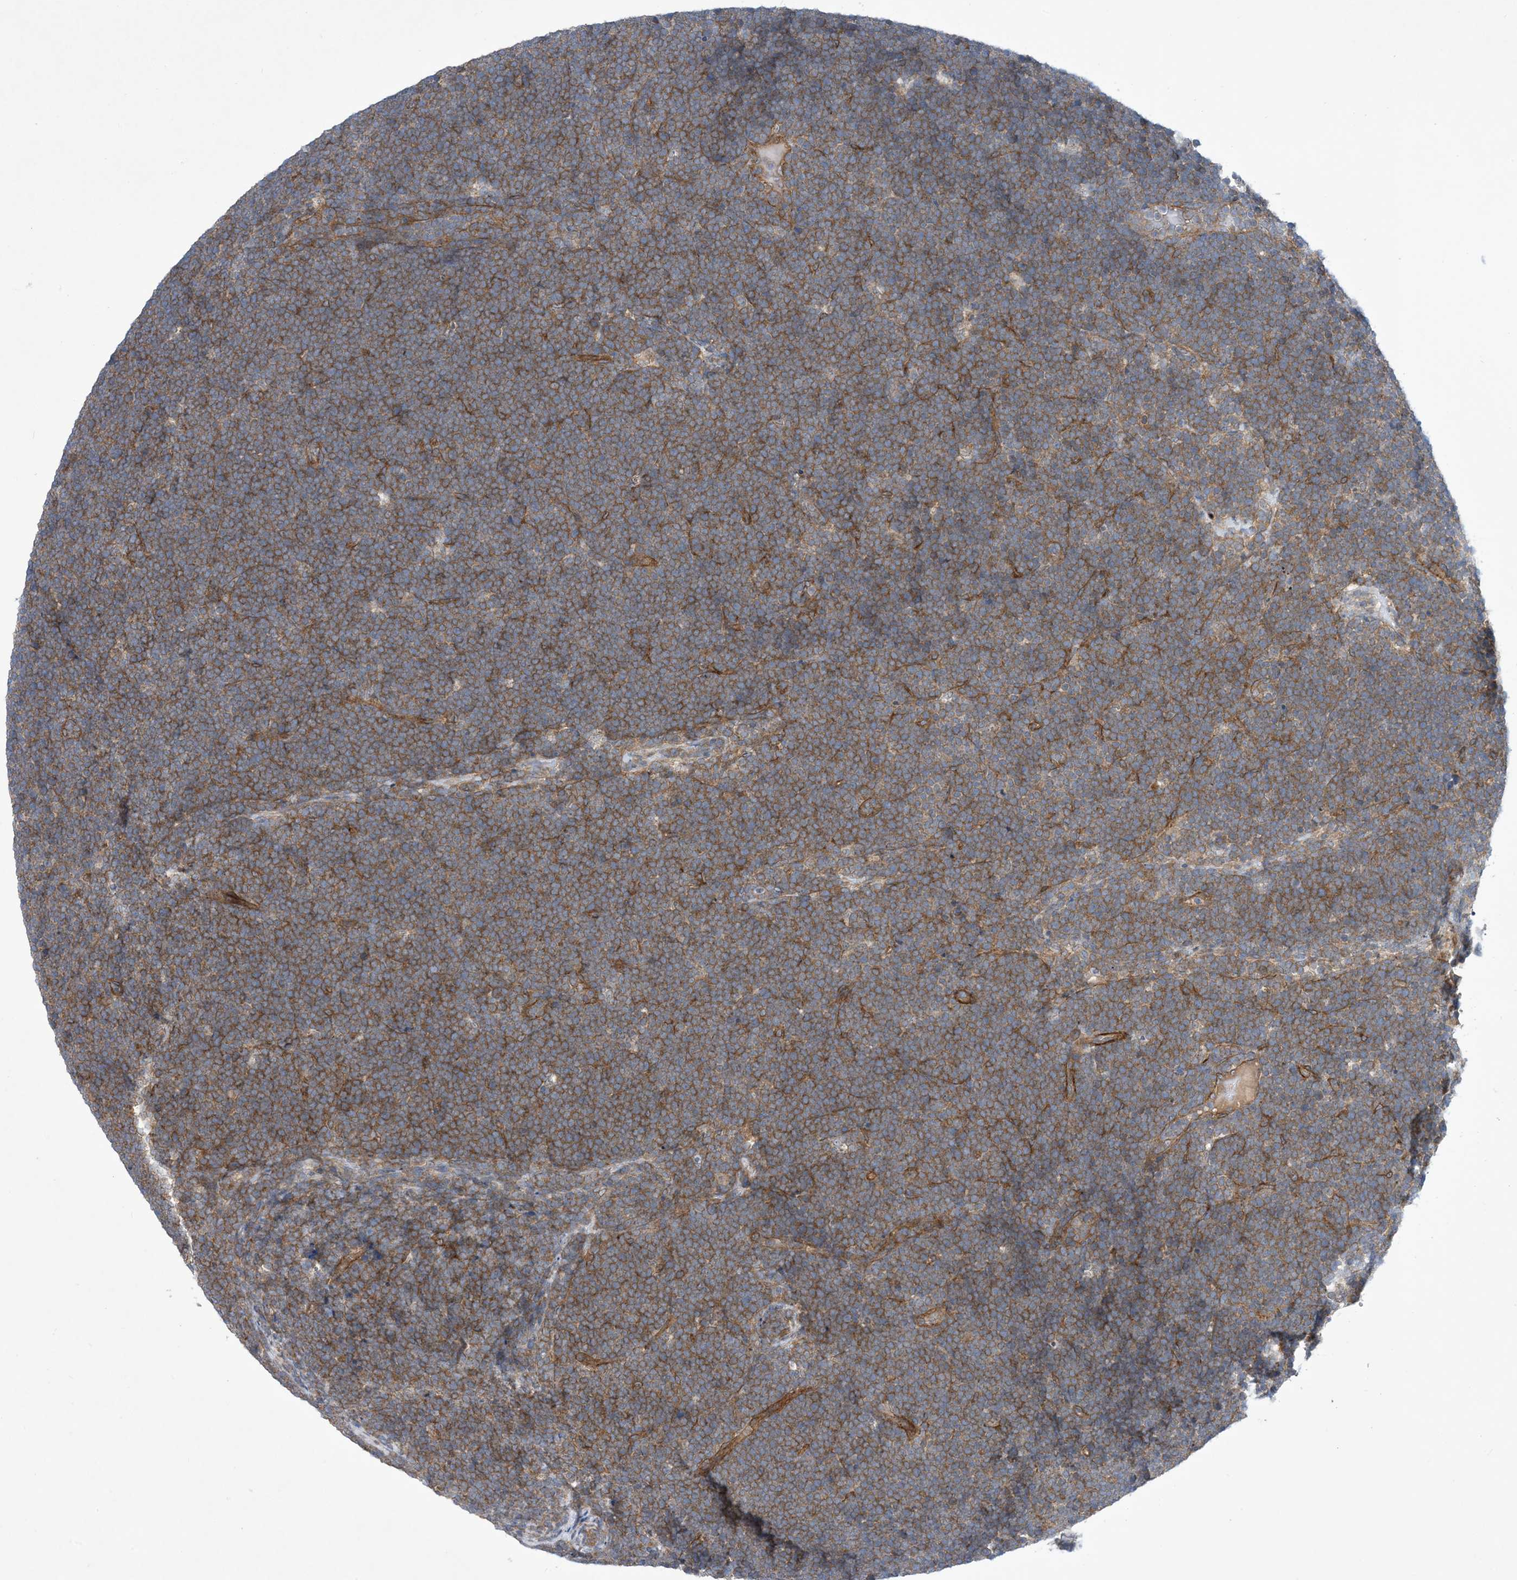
{"staining": {"intensity": "moderate", "quantity": ">75%", "location": "cytoplasmic/membranous"}, "tissue": "lymphoma", "cell_type": "Tumor cells", "image_type": "cancer", "snomed": [{"axis": "morphology", "description": "Malignant lymphoma, non-Hodgkin's type, High grade"}, {"axis": "topography", "description": "Lymph node"}], "caption": "Moderate cytoplasmic/membranous positivity for a protein is seen in approximately >75% of tumor cells of lymphoma using IHC.", "gene": "EHBP1", "patient": {"sex": "male", "age": 13}}